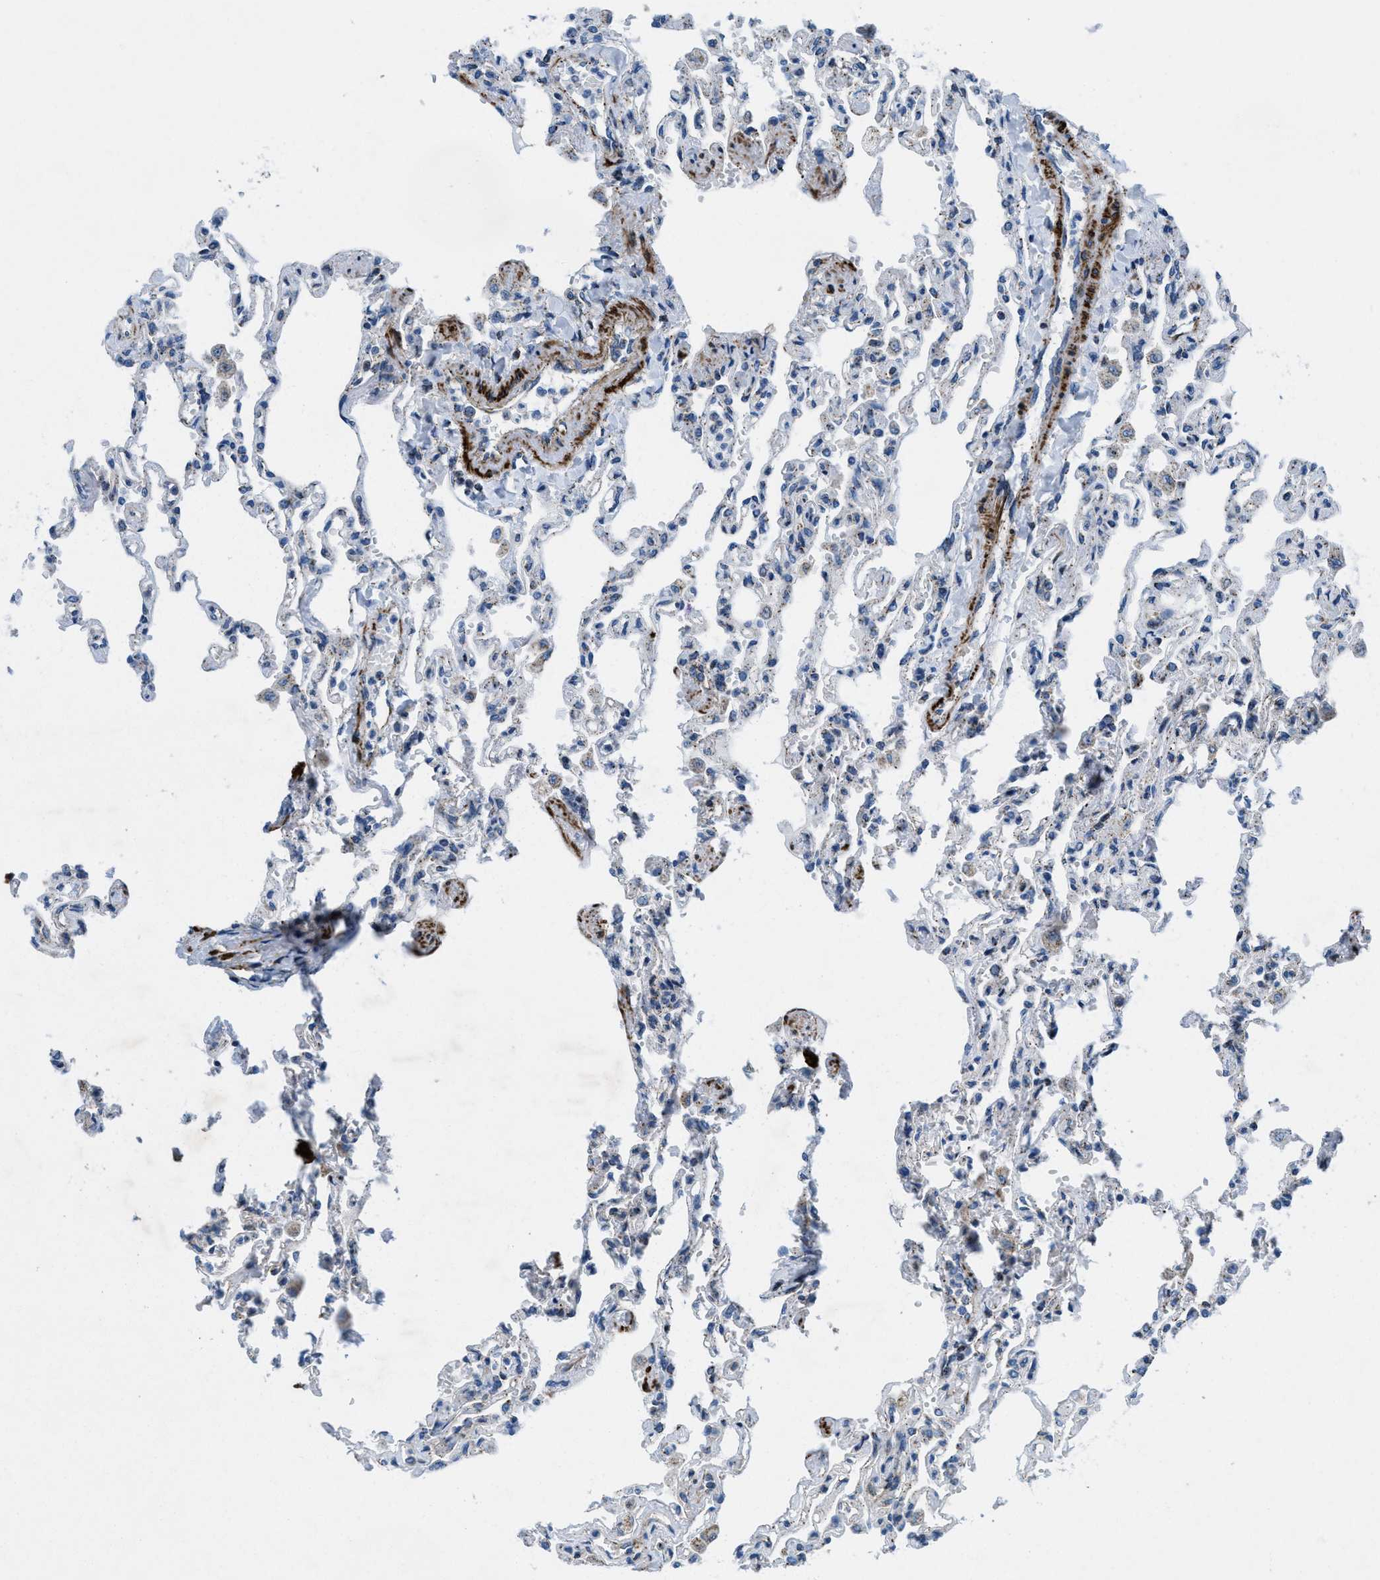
{"staining": {"intensity": "weak", "quantity": "<25%", "location": "cytoplasmic/membranous"}, "tissue": "lung", "cell_type": "Alveolar cells", "image_type": "normal", "snomed": [{"axis": "morphology", "description": "Normal tissue, NOS"}, {"axis": "topography", "description": "Lung"}], "caption": "Immunohistochemical staining of benign human lung demonstrates no significant expression in alveolar cells. (Immunohistochemistry, brightfield microscopy, high magnification).", "gene": "MFSD13A", "patient": {"sex": "male", "age": 21}}